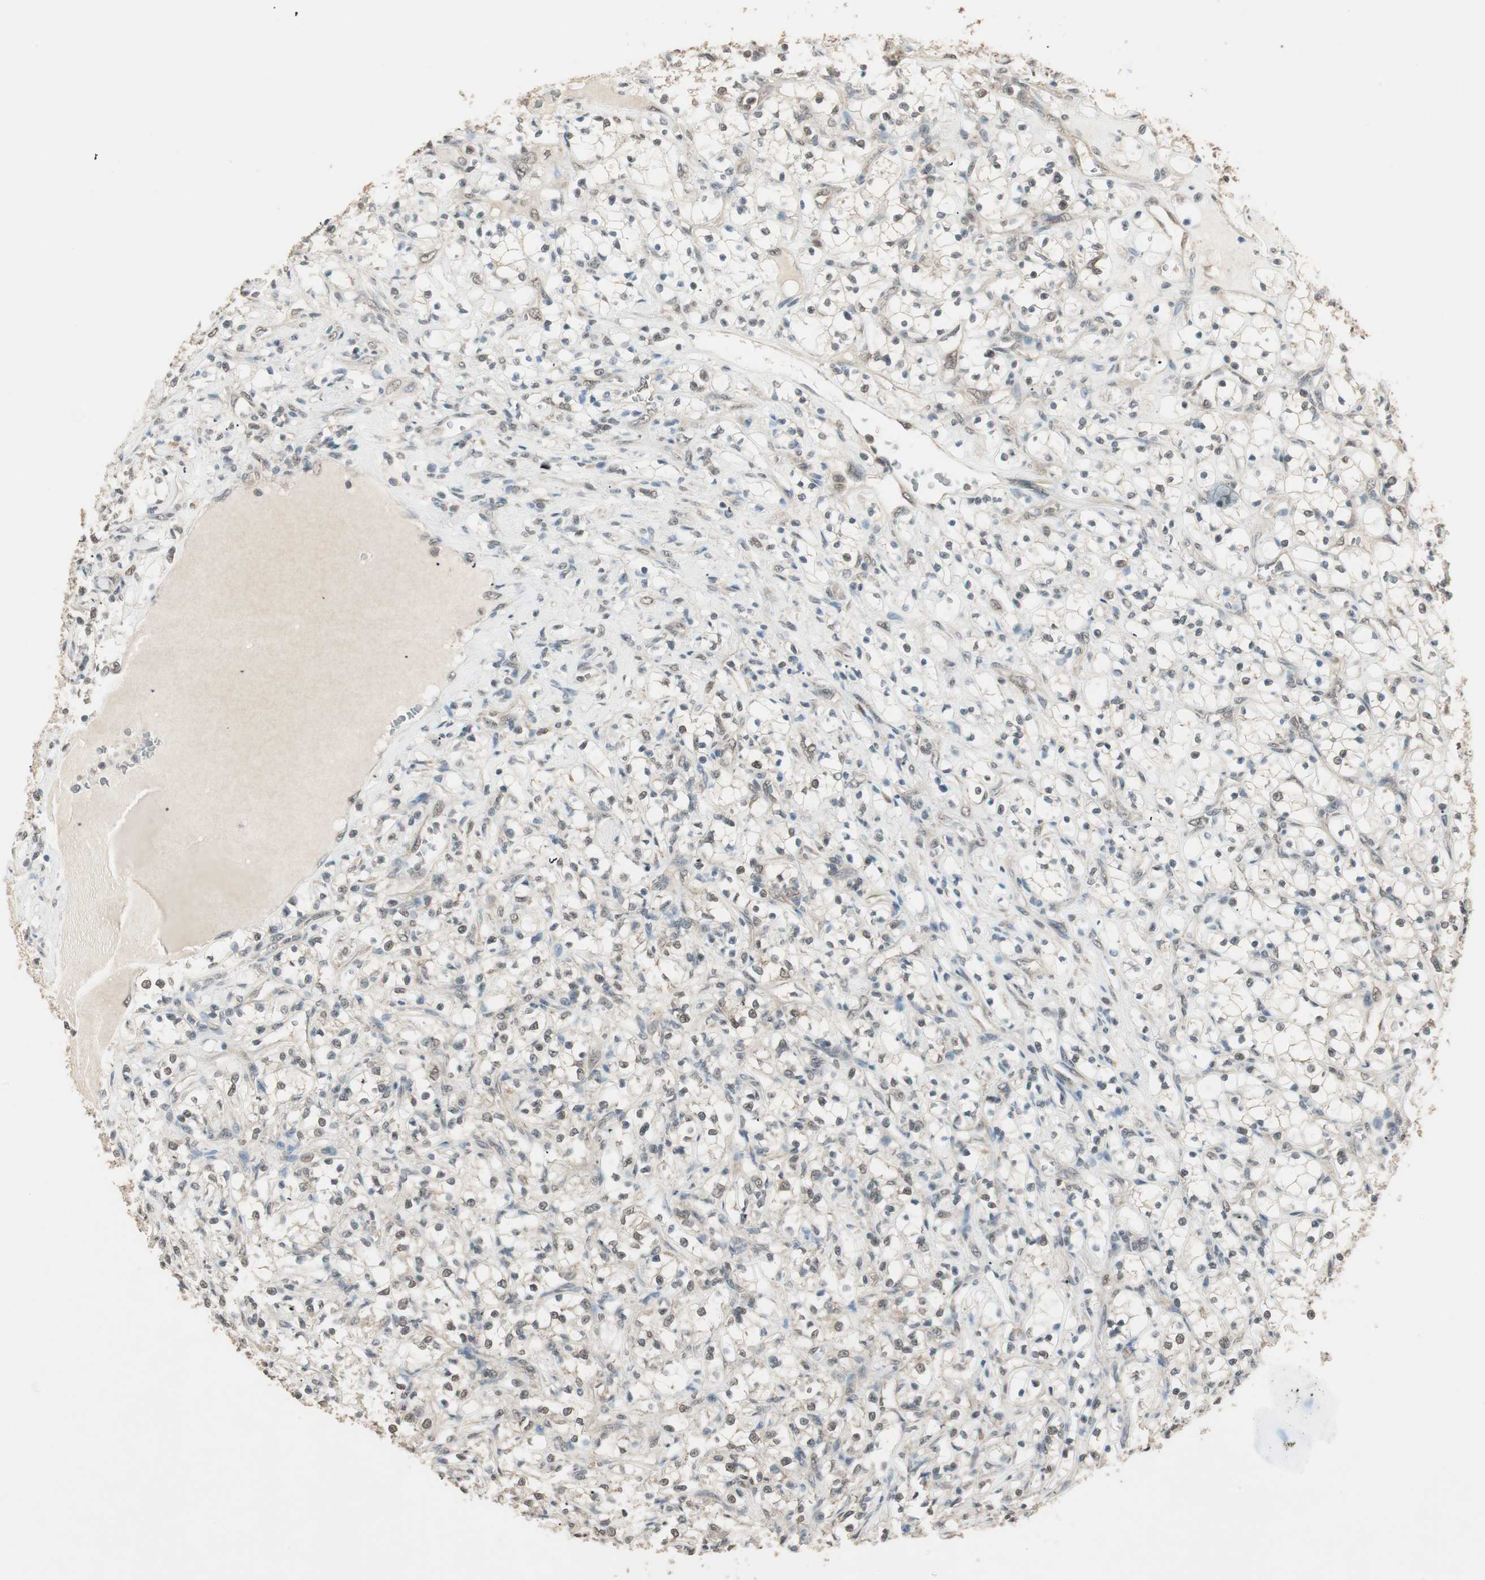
{"staining": {"intensity": "weak", "quantity": "25%-75%", "location": "cytoplasmic/membranous"}, "tissue": "renal cancer", "cell_type": "Tumor cells", "image_type": "cancer", "snomed": [{"axis": "morphology", "description": "Adenocarcinoma, NOS"}, {"axis": "topography", "description": "Kidney"}], "caption": "Immunohistochemistry (IHC) histopathology image of human renal cancer (adenocarcinoma) stained for a protein (brown), which demonstrates low levels of weak cytoplasmic/membranous staining in about 25%-75% of tumor cells.", "gene": "USP5", "patient": {"sex": "female", "age": 69}}